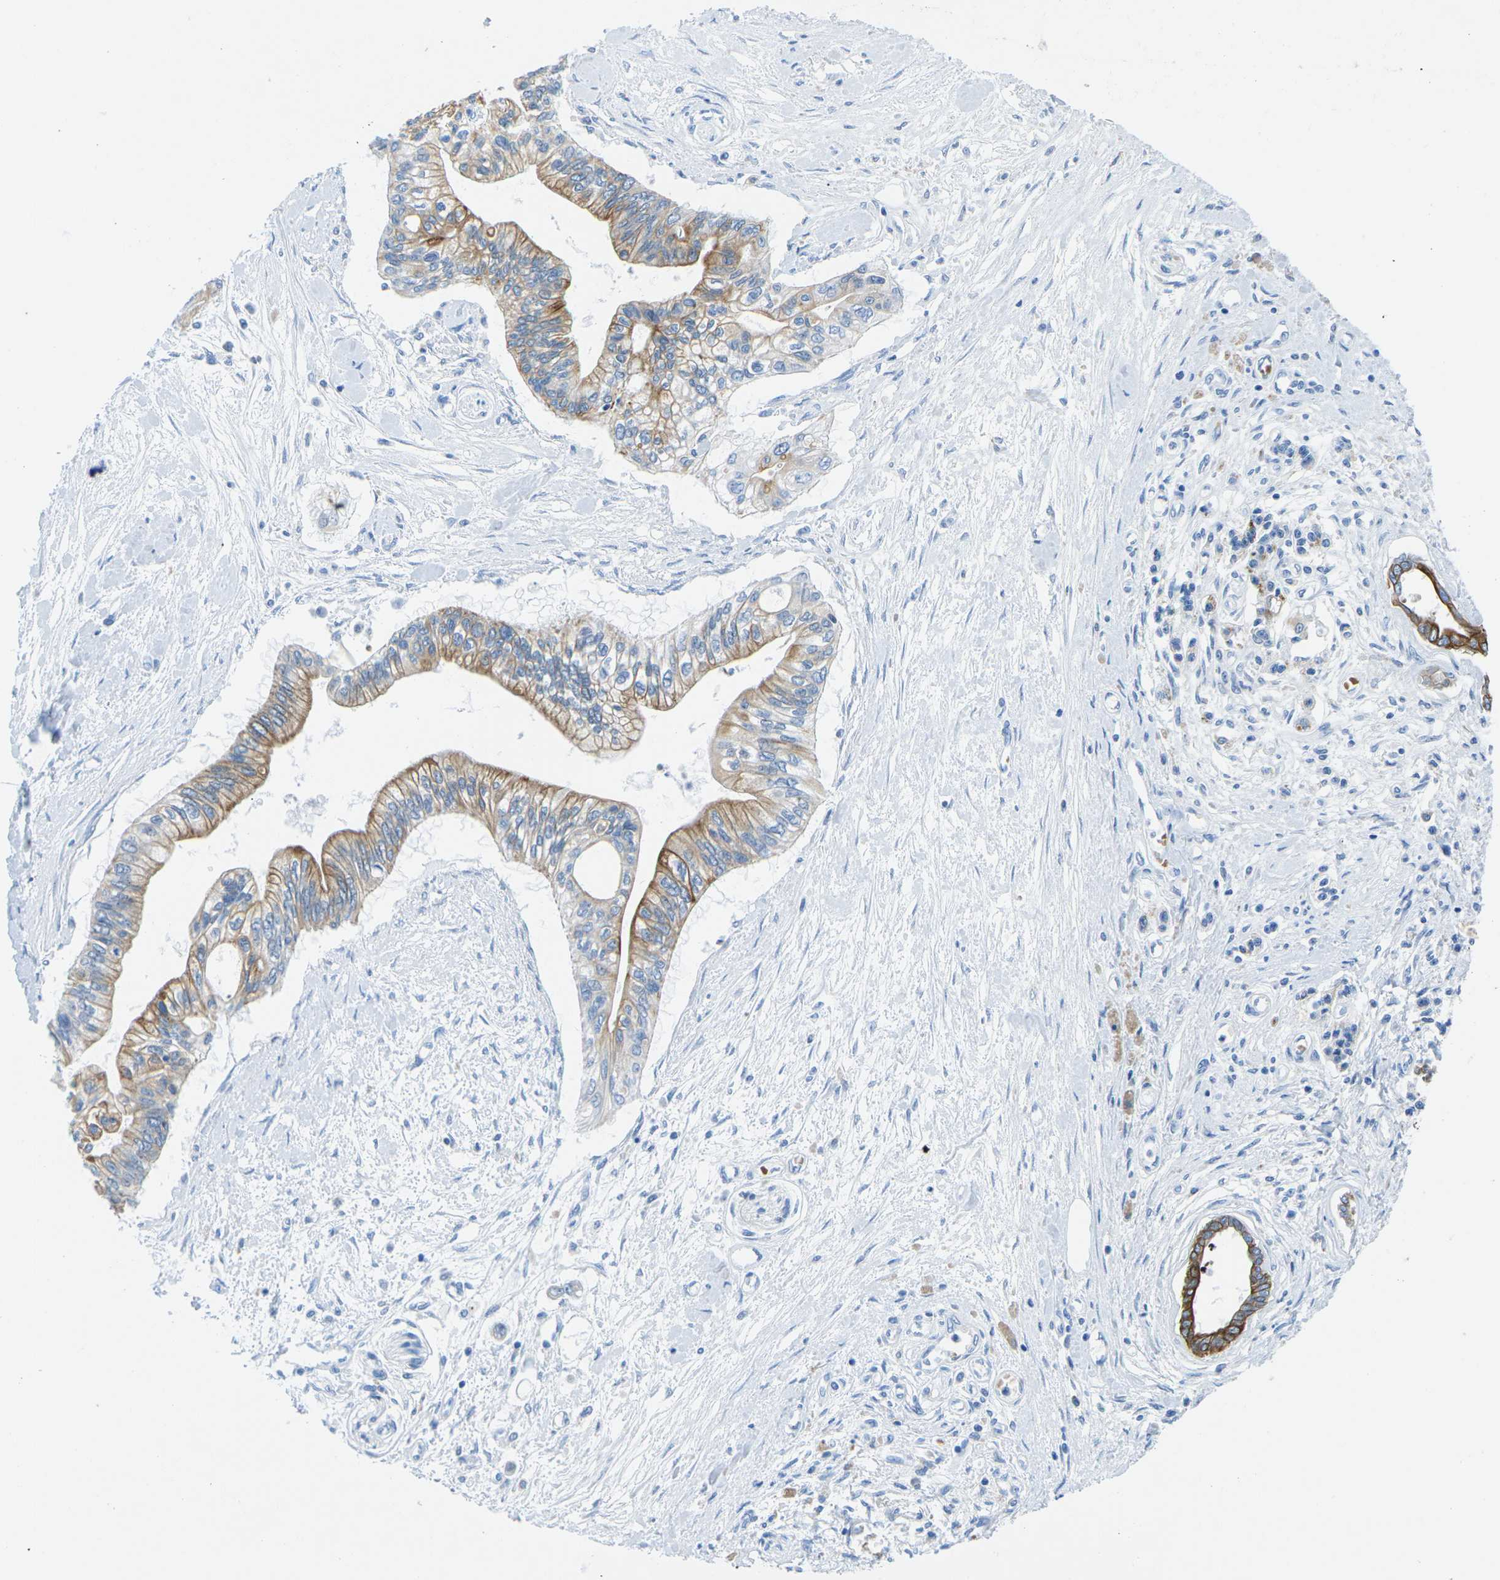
{"staining": {"intensity": "moderate", "quantity": "25%-75%", "location": "cytoplasmic/membranous"}, "tissue": "pancreatic cancer", "cell_type": "Tumor cells", "image_type": "cancer", "snomed": [{"axis": "morphology", "description": "Adenocarcinoma, NOS"}, {"axis": "topography", "description": "Pancreas"}], "caption": "A micrograph of adenocarcinoma (pancreatic) stained for a protein displays moderate cytoplasmic/membranous brown staining in tumor cells.", "gene": "TM6SF1", "patient": {"sex": "female", "age": 77}}